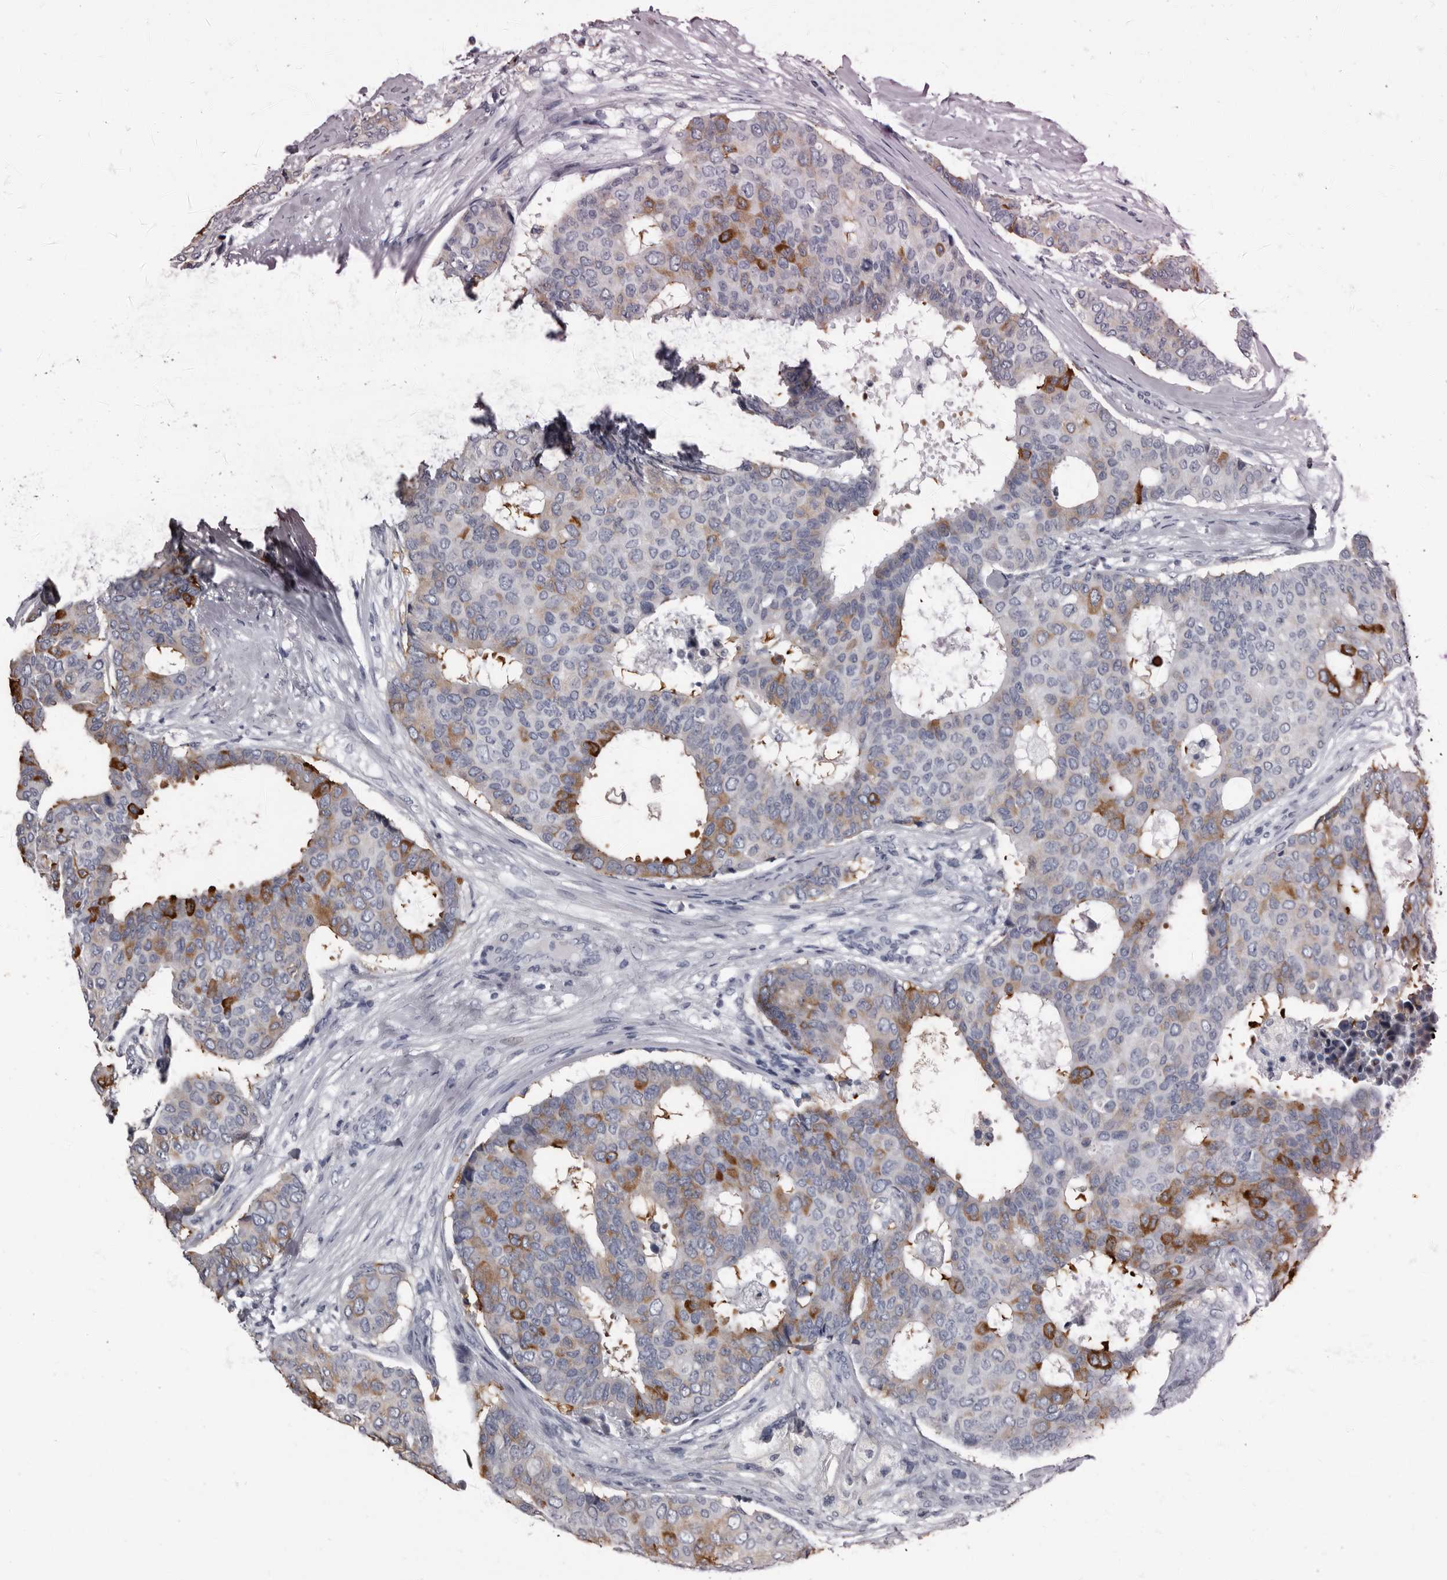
{"staining": {"intensity": "moderate", "quantity": "<25%", "location": "cytoplasmic/membranous"}, "tissue": "breast cancer", "cell_type": "Tumor cells", "image_type": "cancer", "snomed": [{"axis": "morphology", "description": "Duct carcinoma"}, {"axis": "topography", "description": "Breast"}], "caption": "Immunohistochemistry (IHC) histopathology image of breast invasive ductal carcinoma stained for a protein (brown), which shows low levels of moderate cytoplasmic/membranous positivity in about <25% of tumor cells.", "gene": "TPD52L1", "patient": {"sex": "female", "age": 75}}